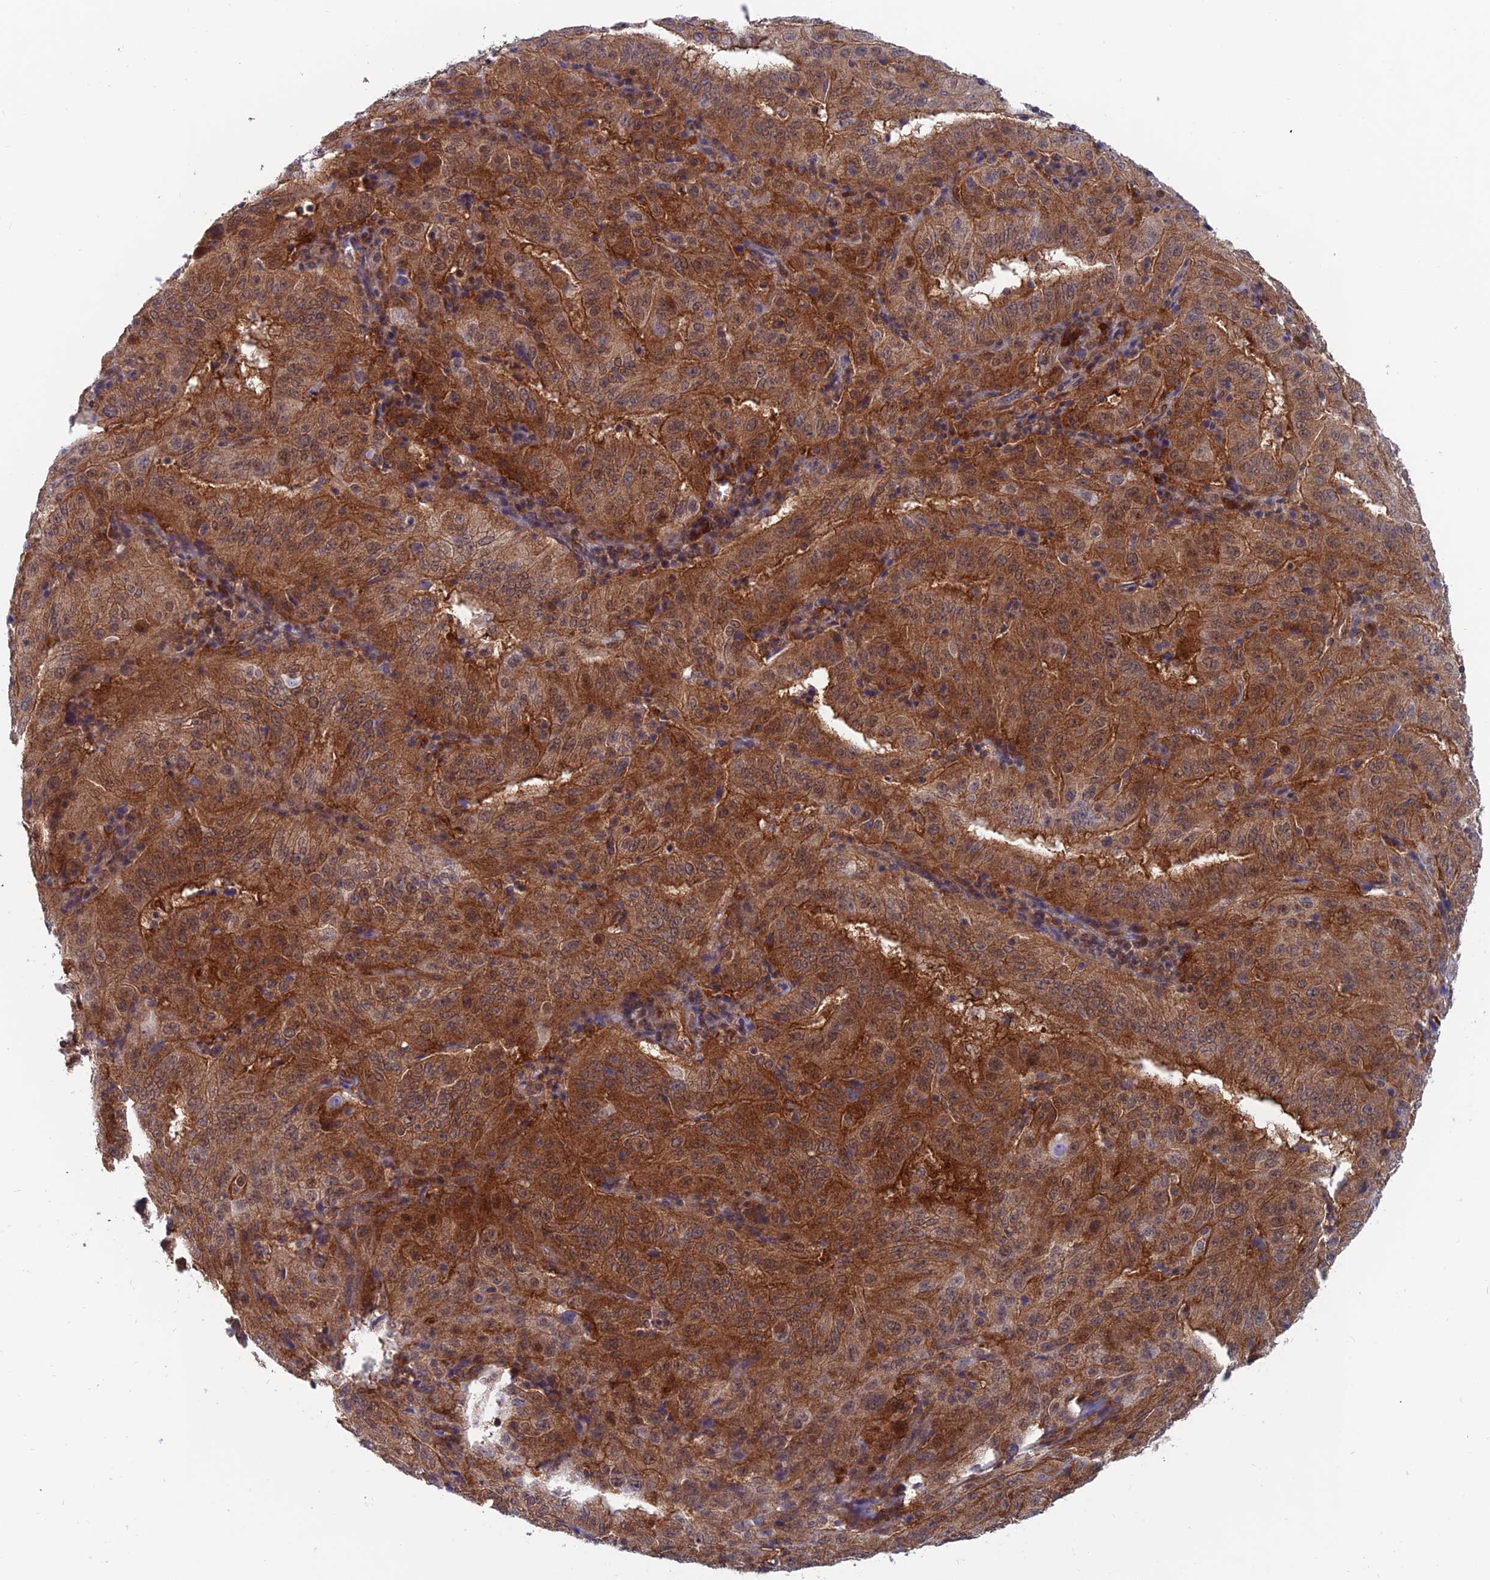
{"staining": {"intensity": "strong", "quantity": ">75%", "location": "cytoplasmic/membranous,nuclear"}, "tissue": "pancreatic cancer", "cell_type": "Tumor cells", "image_type": "cancer", "snomed": [{"axis": "morphology", "description": "Adenocarcinoma, NOS"}, {"axis": "topography", "description": "Pancreas"}], "caption": "This is a photomicrograph of IHC staining of adenocarcinoma (pancreatic), which shows strong positivity in the cytoplasmic/membranous and nuclear of tumor cells.", "gene": "IGBP1", "patient": {"sex": "male", "age": 63}}